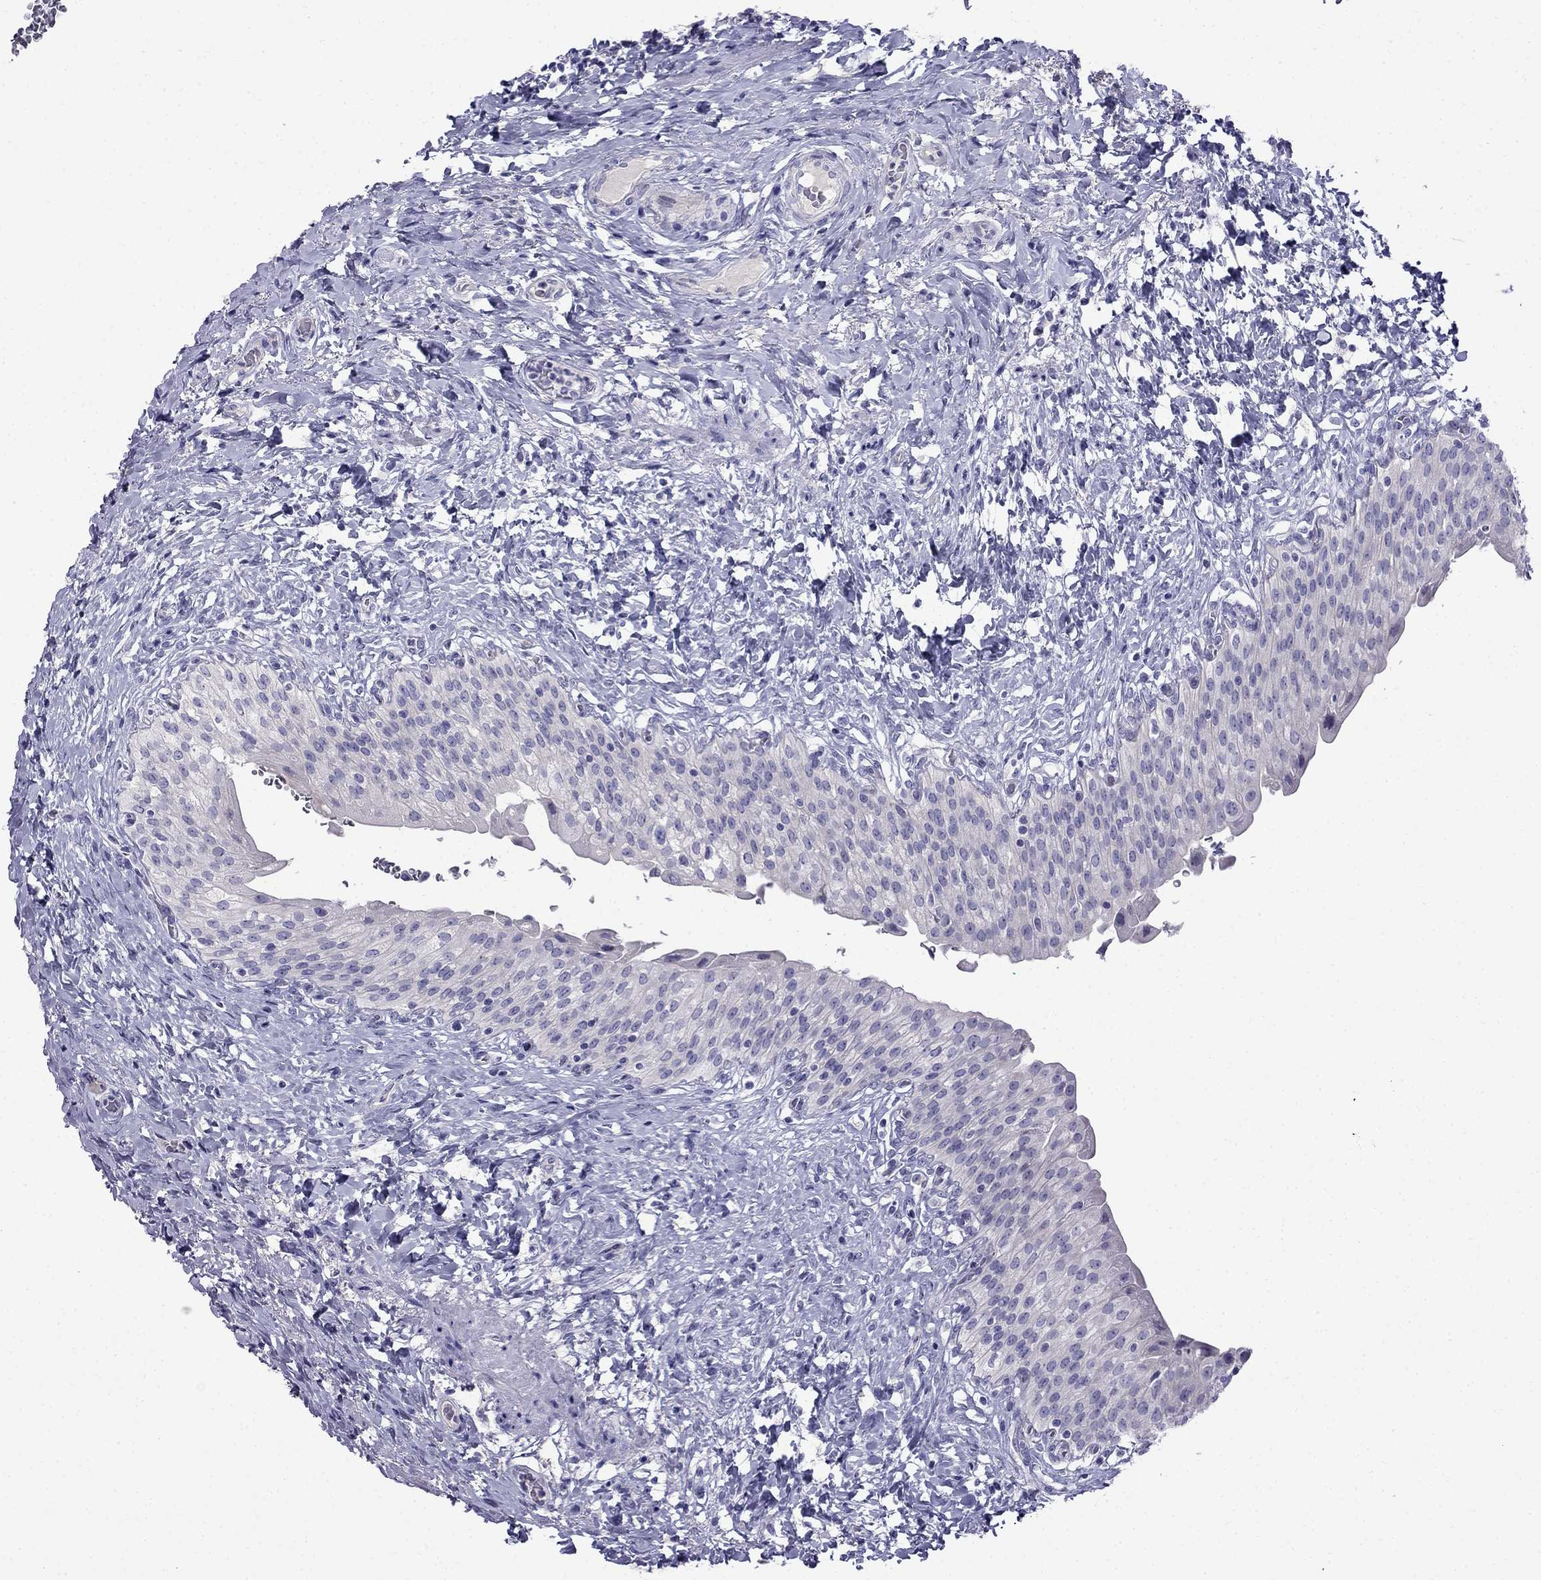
{"staining": {"intensity": "negative", "quantity": "none", "location": "none"}, "tissue": "urinary bladder", "cell_type": "Urothelial cells", "image_type": "normal", "snomed": [{"axis": "morphology", "description": "Normal tissue, NOS"}, {"axis": "morphology", "description": "Inflammation, NOS"}, {"axis": "topography", "description": "Urinary bladder"}], "caption": "The immunohistochemistry (IHC) histopathology image has no significant staining in urothelial cells of urinary bladder.", "gene": "PATE1", "patient": {"sex": "male", "age": 64}}